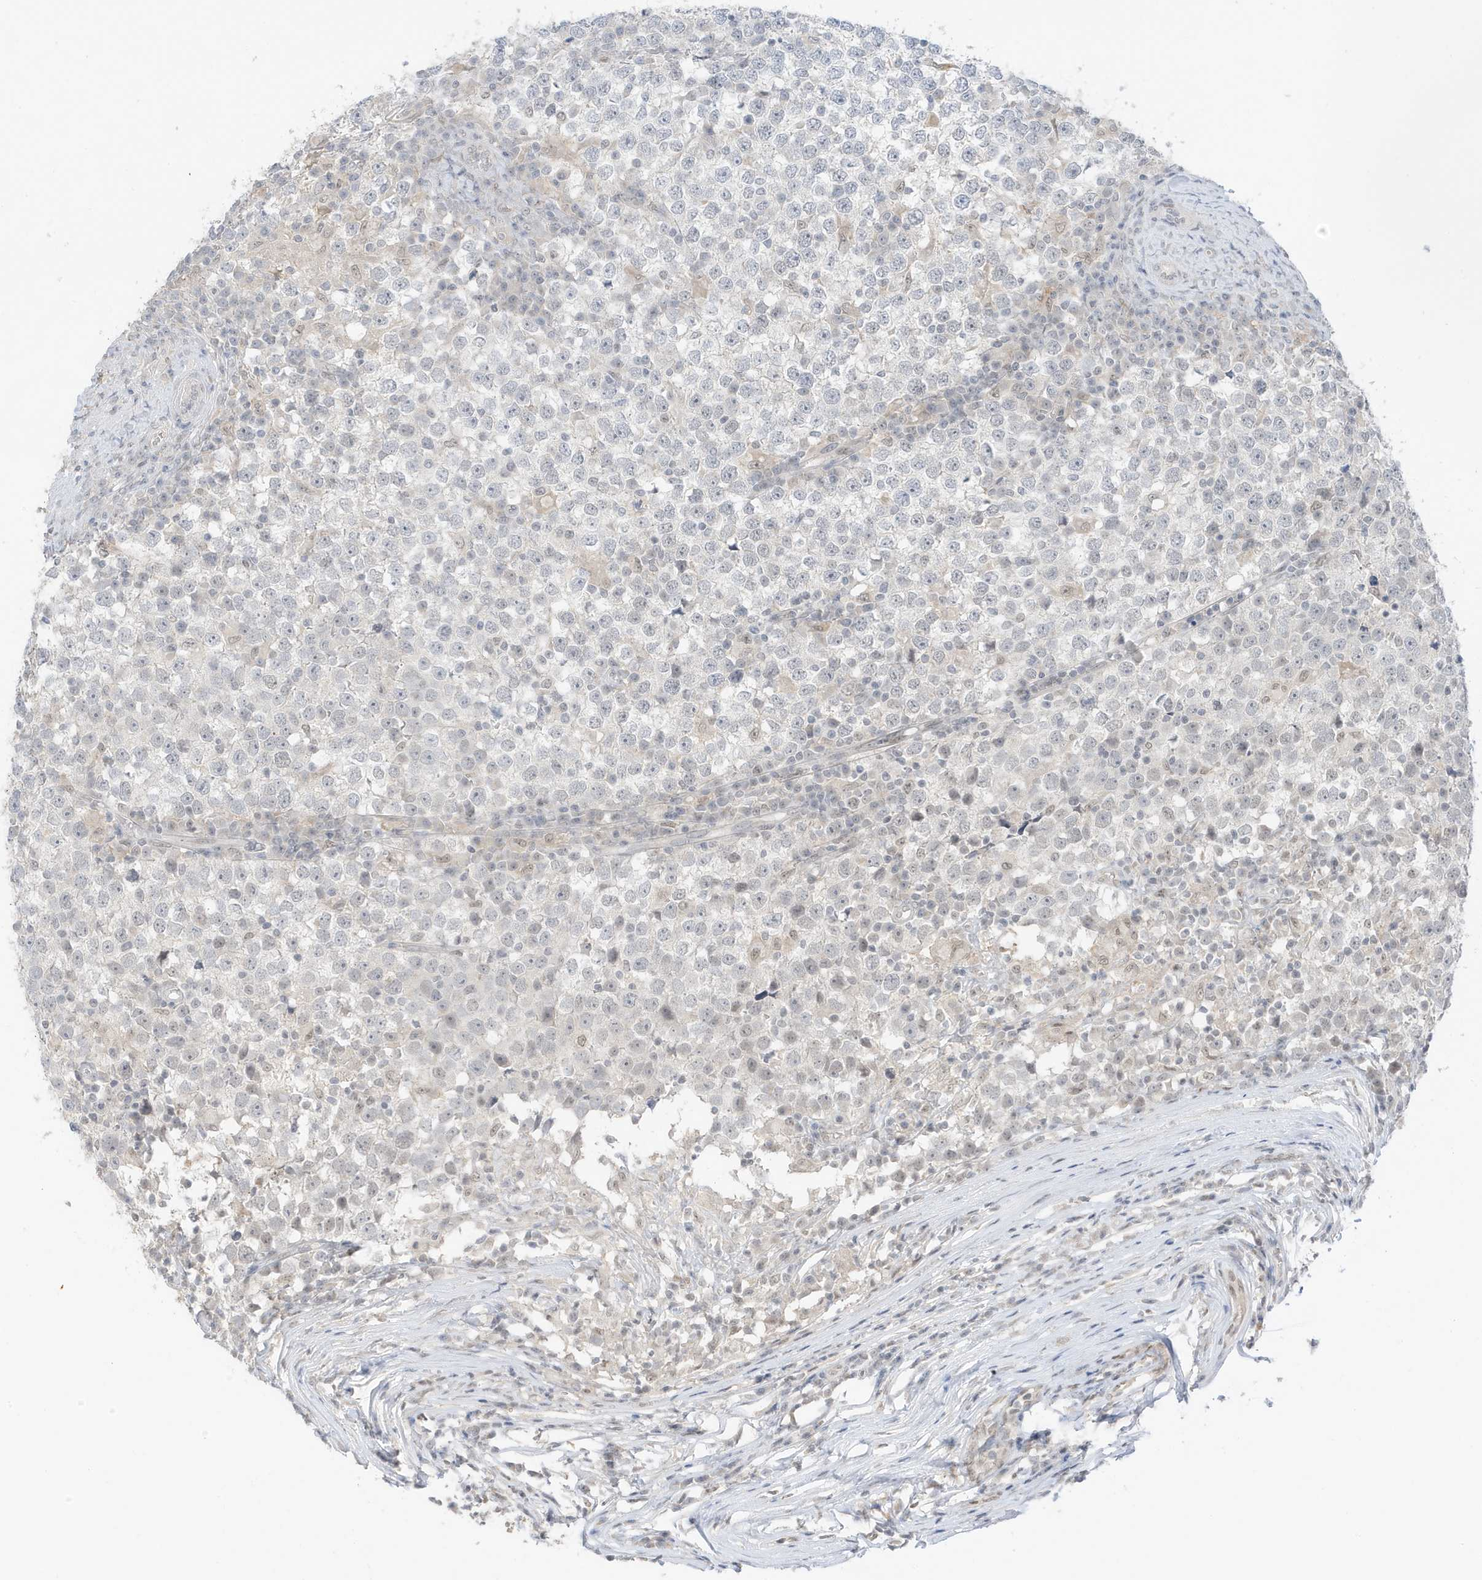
{"staining": {"intensity": "negative", "quantity": "none", "location": "none"}, "tissue": "testis cancer", "cell_type": "Tumor cells", "image_type": "cancer", "snomed": [{"axis": "morphology", "description": "Seminoma, NOS"}, {"axis": "topography", "description": "Testis"}], "caption": "The image displays no significant positivity in tumor cells of seminoma (testis).", "gene": "MSL3", "patient": {"sex": "male", "age": 65}}